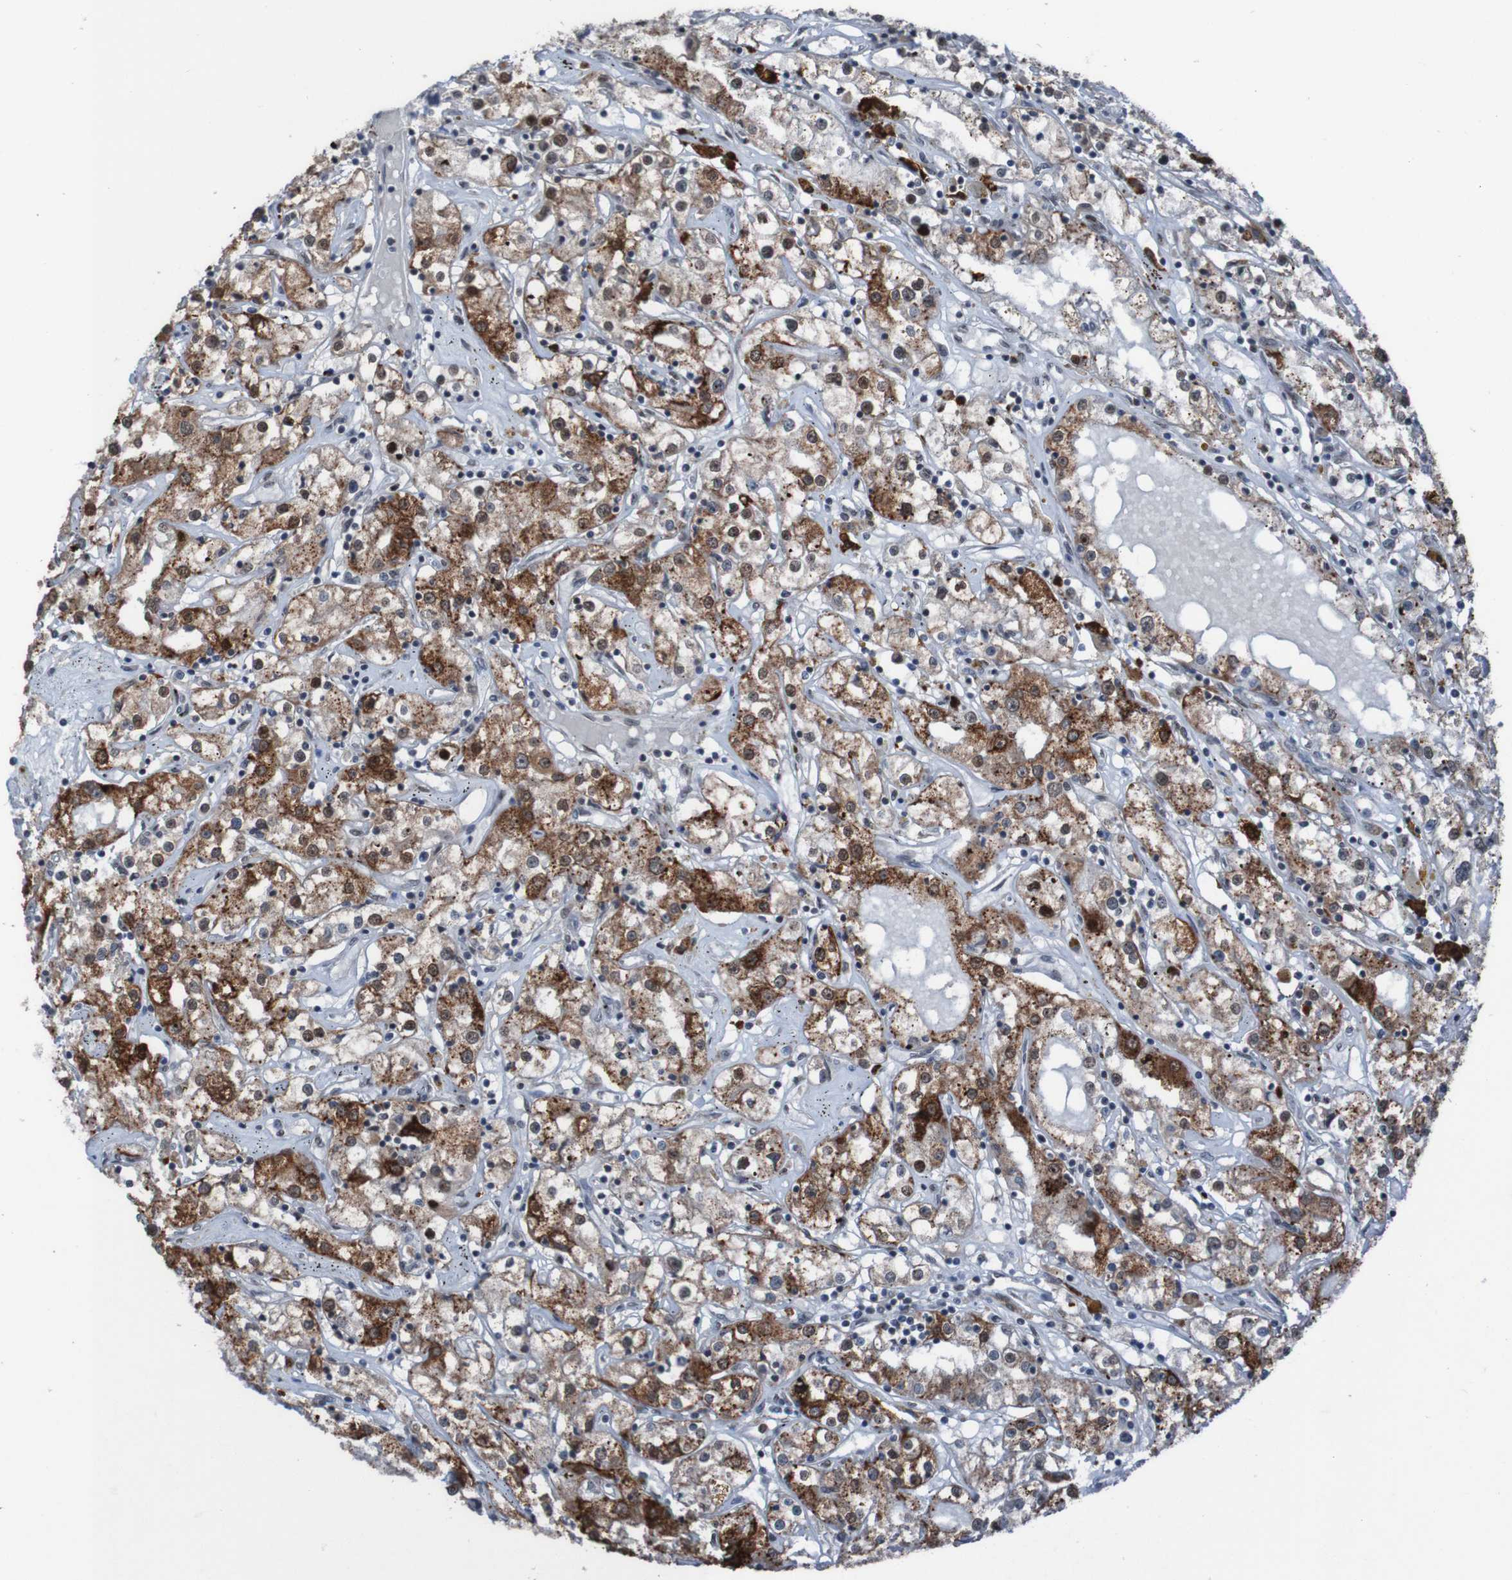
{"staining": {"intensity": "strong", "quantity": ">75%", "location": "cytoplasmic/membranous,nuclear"}, "tissue": "renal cancer", "cell_type": "Tumor cells", "image_type": "cancer", "snomed": [{"axis": "morphology", "description": "Adenocarcinoma, NOS"}, {"axis": "topography", "description": "Kidney"}], "caption": "This image reveals renal adenocarcinoma stained with IHC to label a protein in brown. The cytoplasmic/membranous and nuclear of tumor cells show strong positivity for the protein. Nuclei are counter-stained blue.", "gene": "PHF2", "patient": {"sex": "male", "age": 56}}